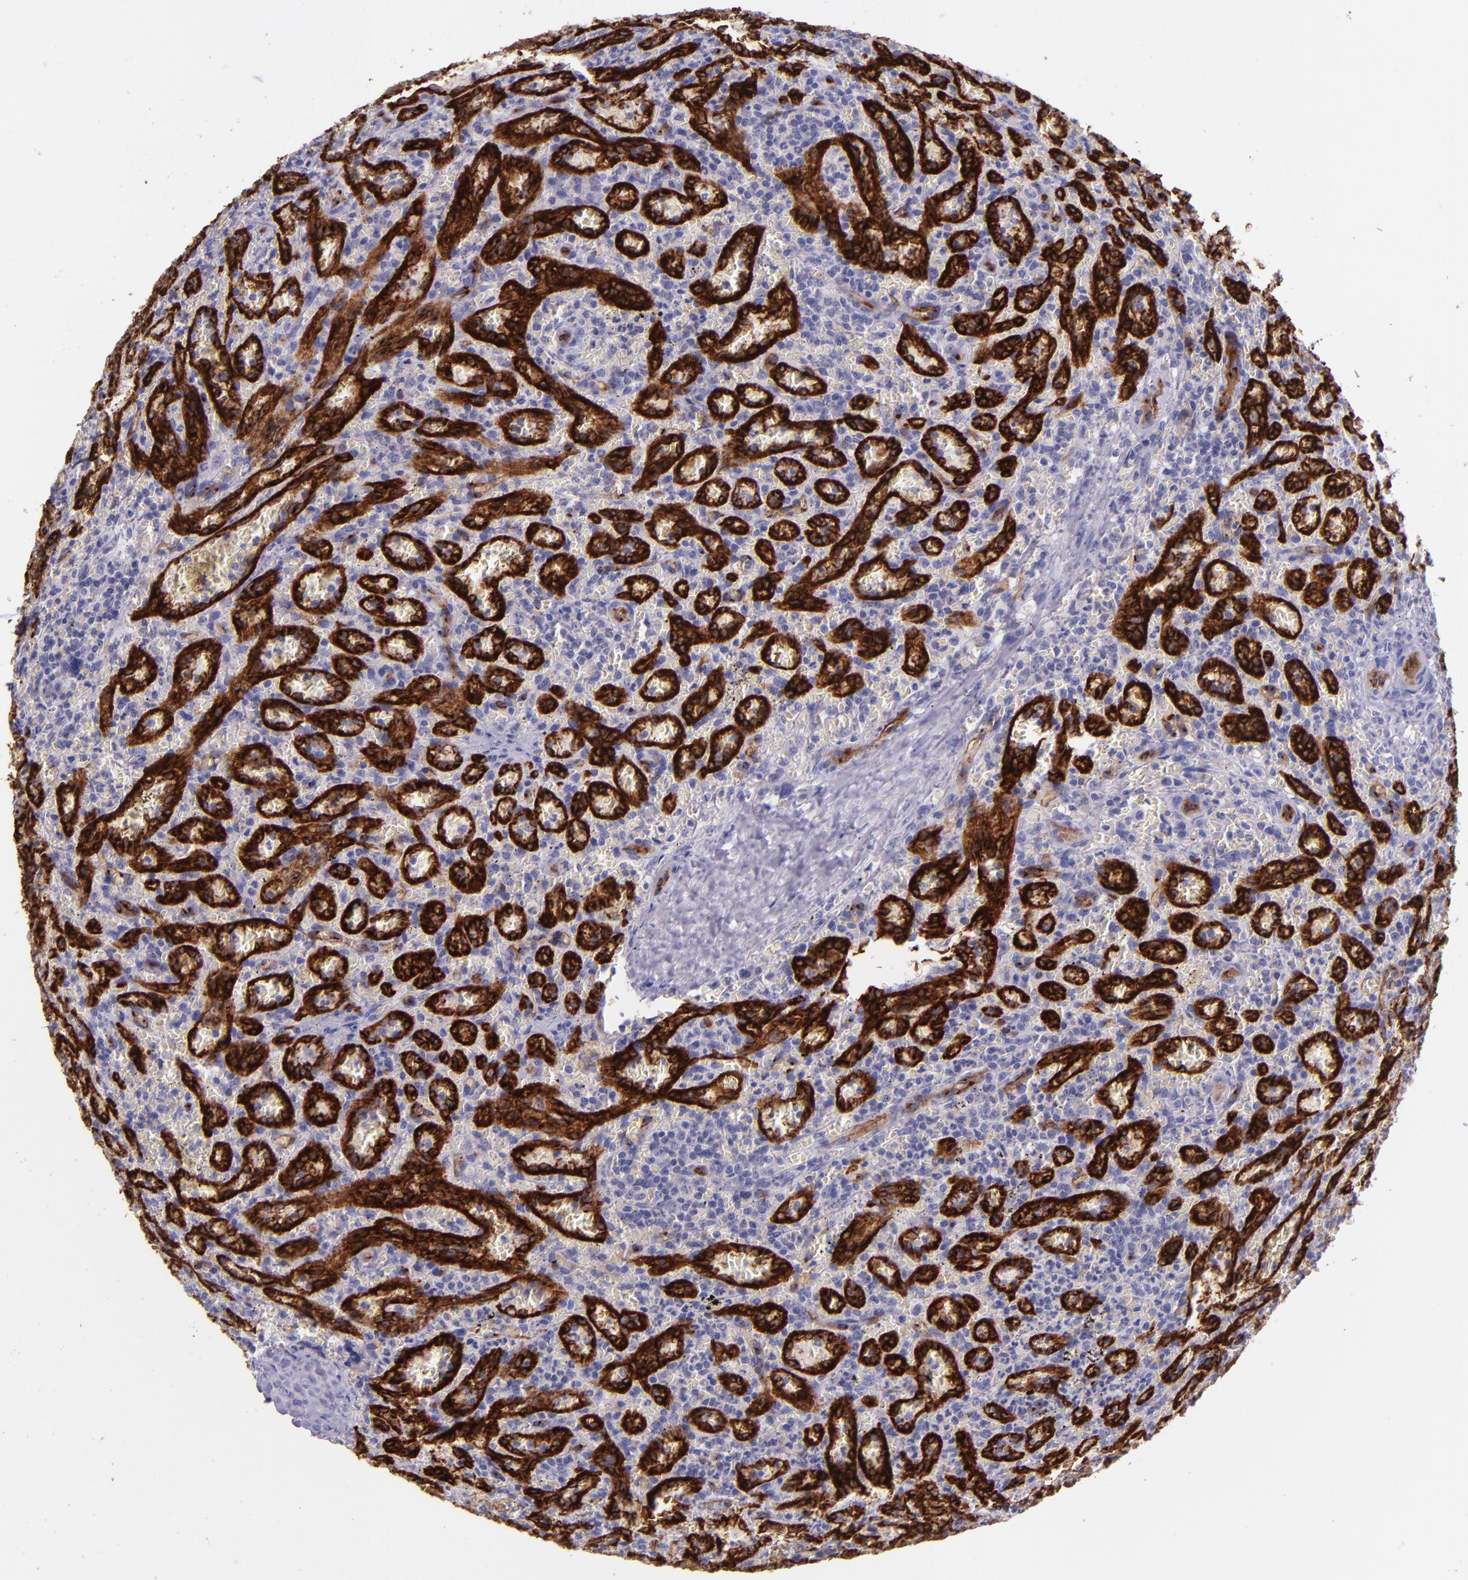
{"staining": {"intensity": "negative", "quantity": "none", "location": "none"}, "tissue": "lymphoma", "cell_type": "Tumor cells", "image_type": "cancer", "snomed": [{"axis": "morphology", "description": "Malignant lymphoma, non-Hodgkin's type, Low grade"}, {"axis": "topography", "description": "Spleen"}], "caption": "Immunohistochemical staining of human low-grade malignant lymphoma, non-Hodgkin's type reveals no significant staining in tumor cells.", "gene": "NOS3", "patient": {"sex": "female", "age": 64}}